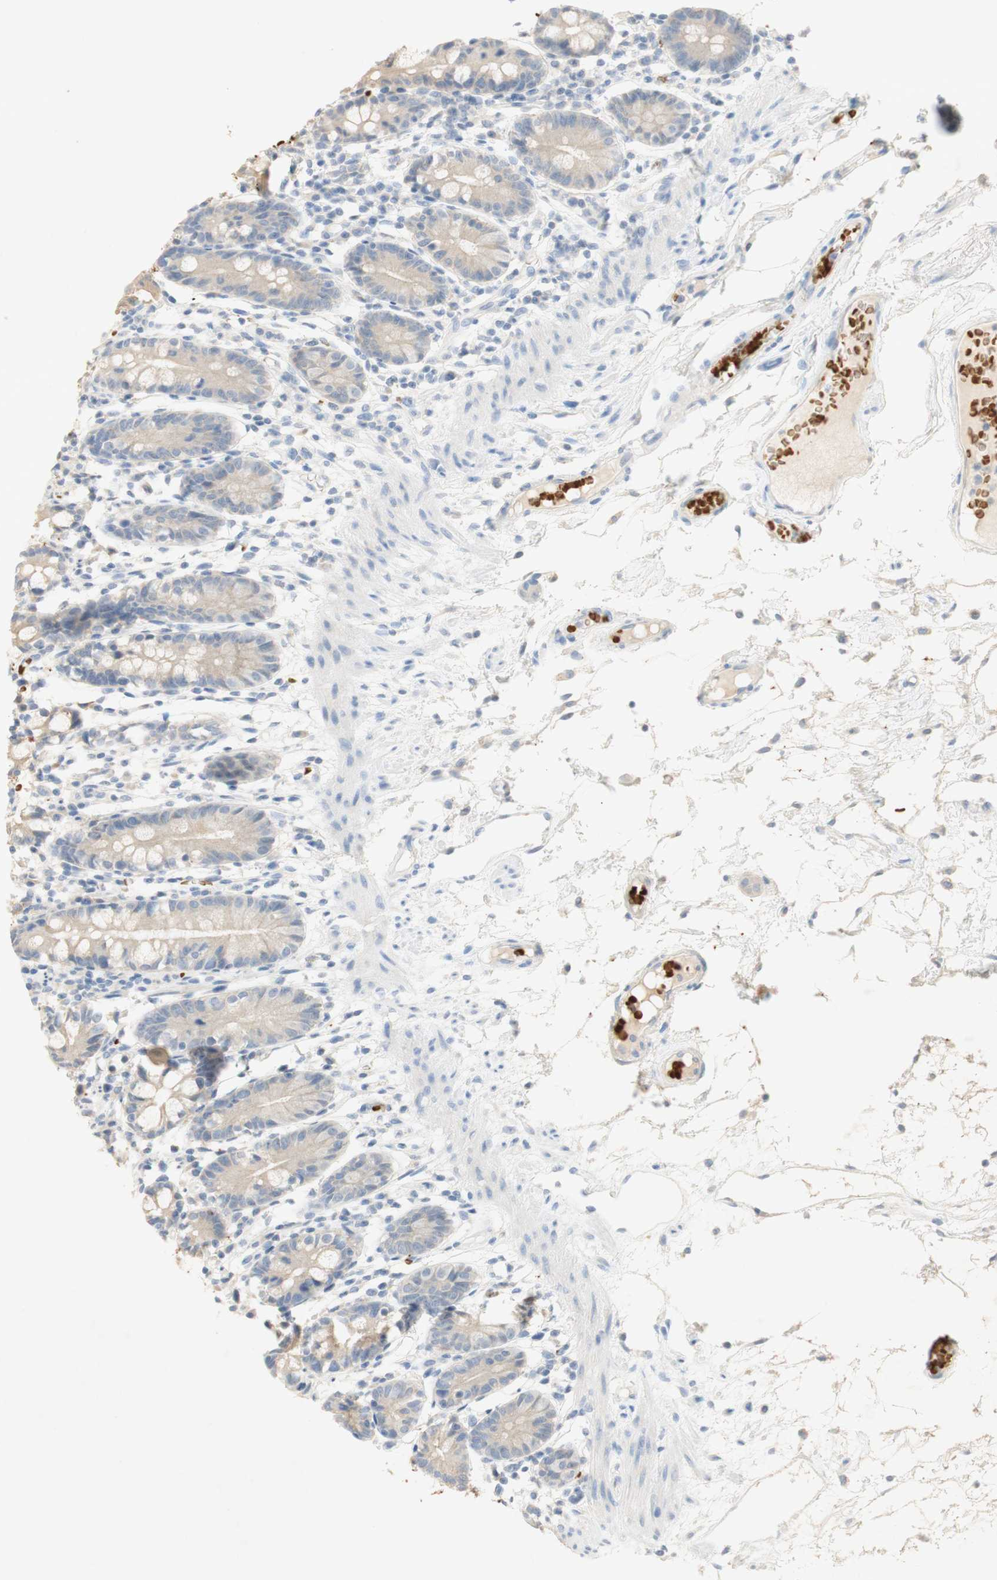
{"staining": {"intensity": "weak", "quantity": ">75%", "location": "cytoplasmic/membranous"}, "tissue": "small intestine", "cell_type": "Glandular cells", "image_type": "normal", "snomed": [{"axis": "morphology", "description": "Normal tissue, NOS"}, {"axis": "morphology", "description": "Cystadenocarcinoma, serous, Metastatic site"}, {"axis": "topography", "description": "Small intestine"}], "caption": "Human small intestine stained for a protein (brown) reveals weak cytoplasmic/membranous positive expression in approximately >75% of glandular cells.", "gene": "EPO", "patient": {"sex": "female", "age": 61}}